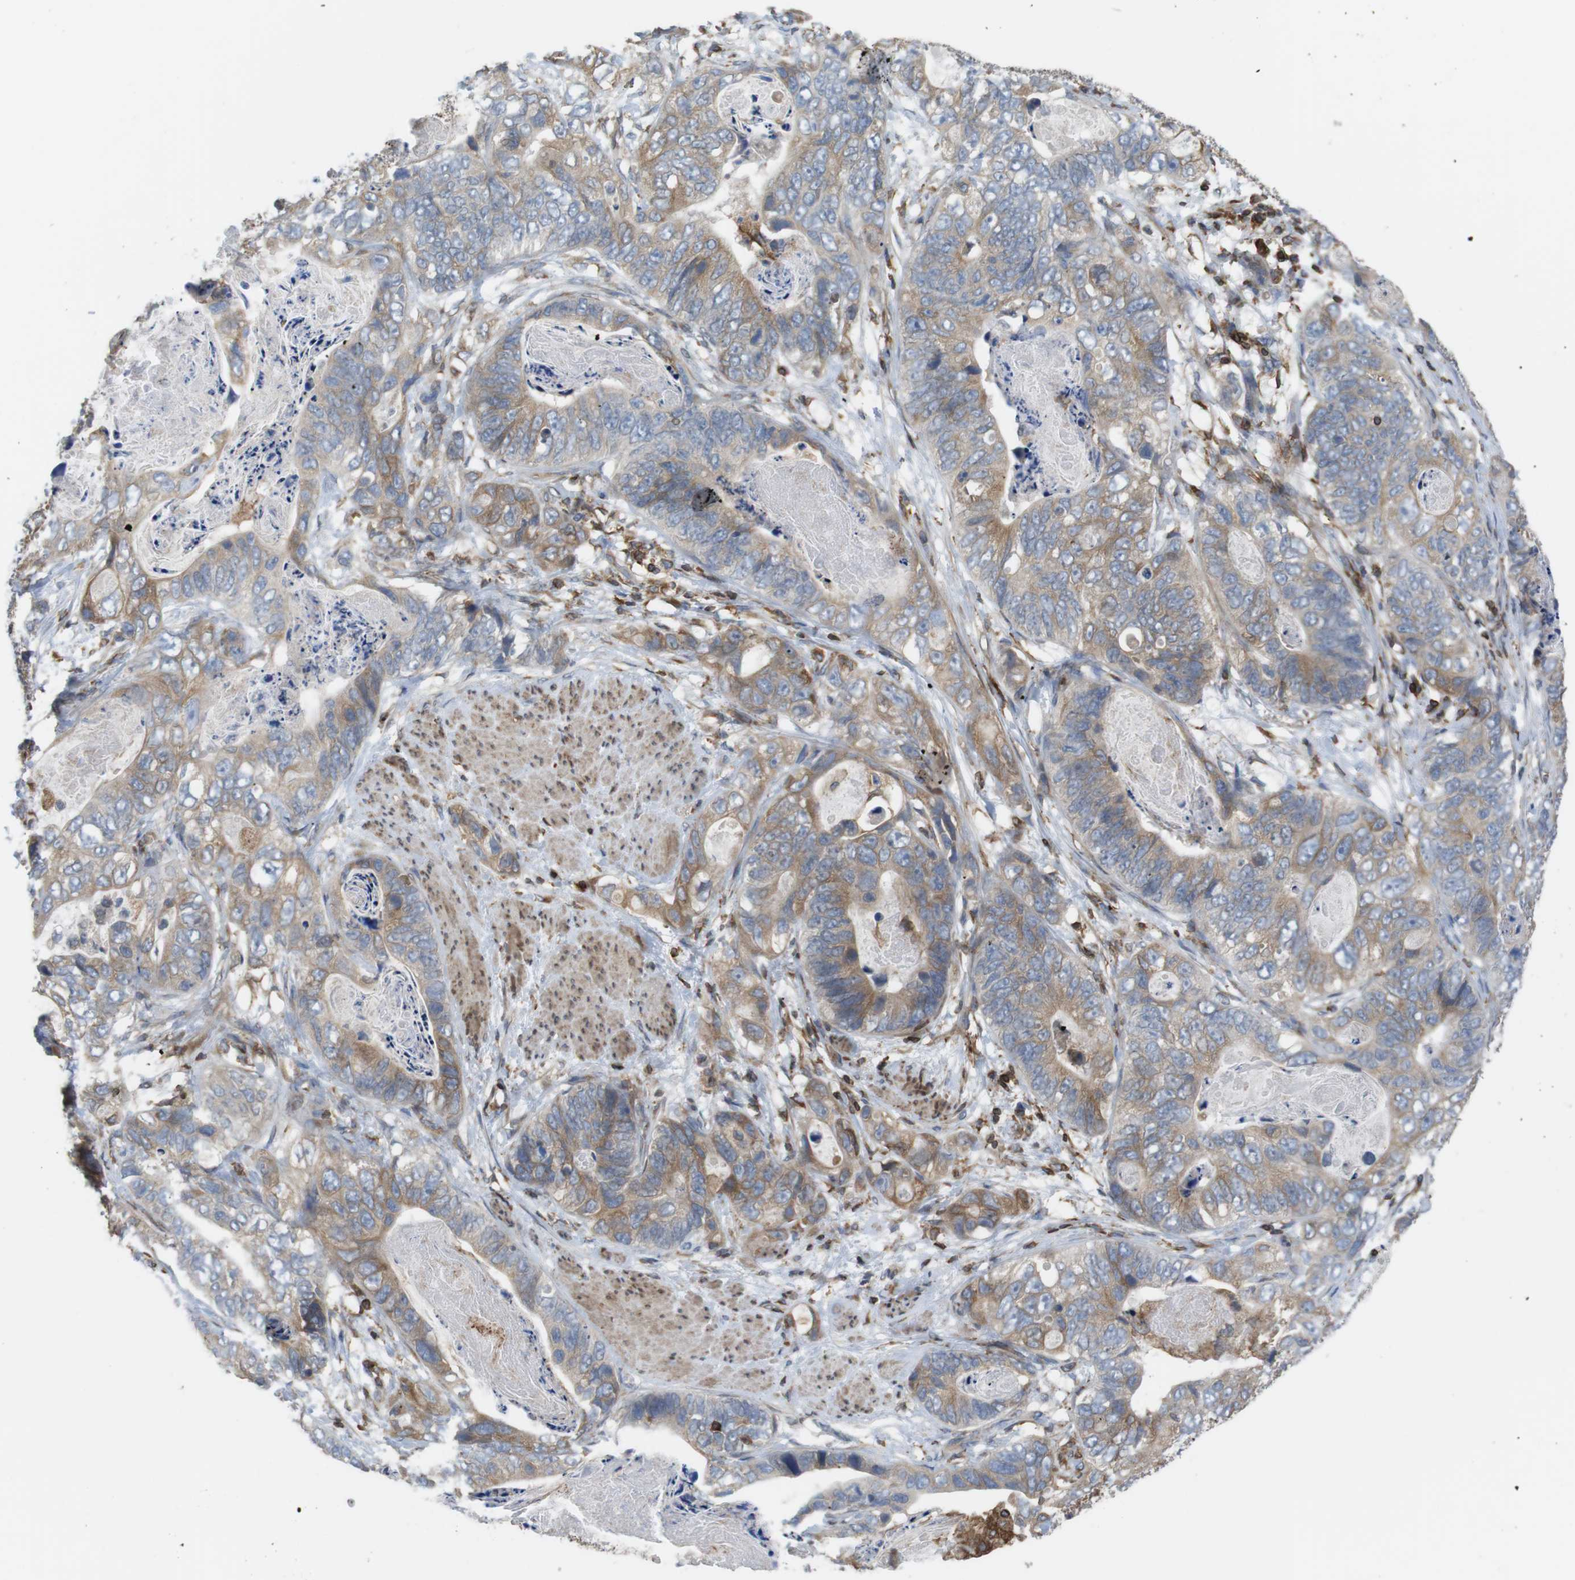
{"staining": {"intensity": "moderate", "quantity": ">75%", "location": "cytoplasmic/membranous"}, "tissue": "stomach cancer", "cell_type": "Tumor cells", "image_type": "cancer", "snomed": [{"axis": "morphology", "description": "Adenocarcinoma, NOS"}, {"axis": "topography", "description": "Stomach"}], "caption": "Human adenocarcinoma (stomach) stained for a protein (brown) exhibits moderate cytoplasmic/membranous positive positivity in approximately >75% of tumor cells.", "gene": "ARL6IP5", "patient": {"sex": "female", "age": 89}}